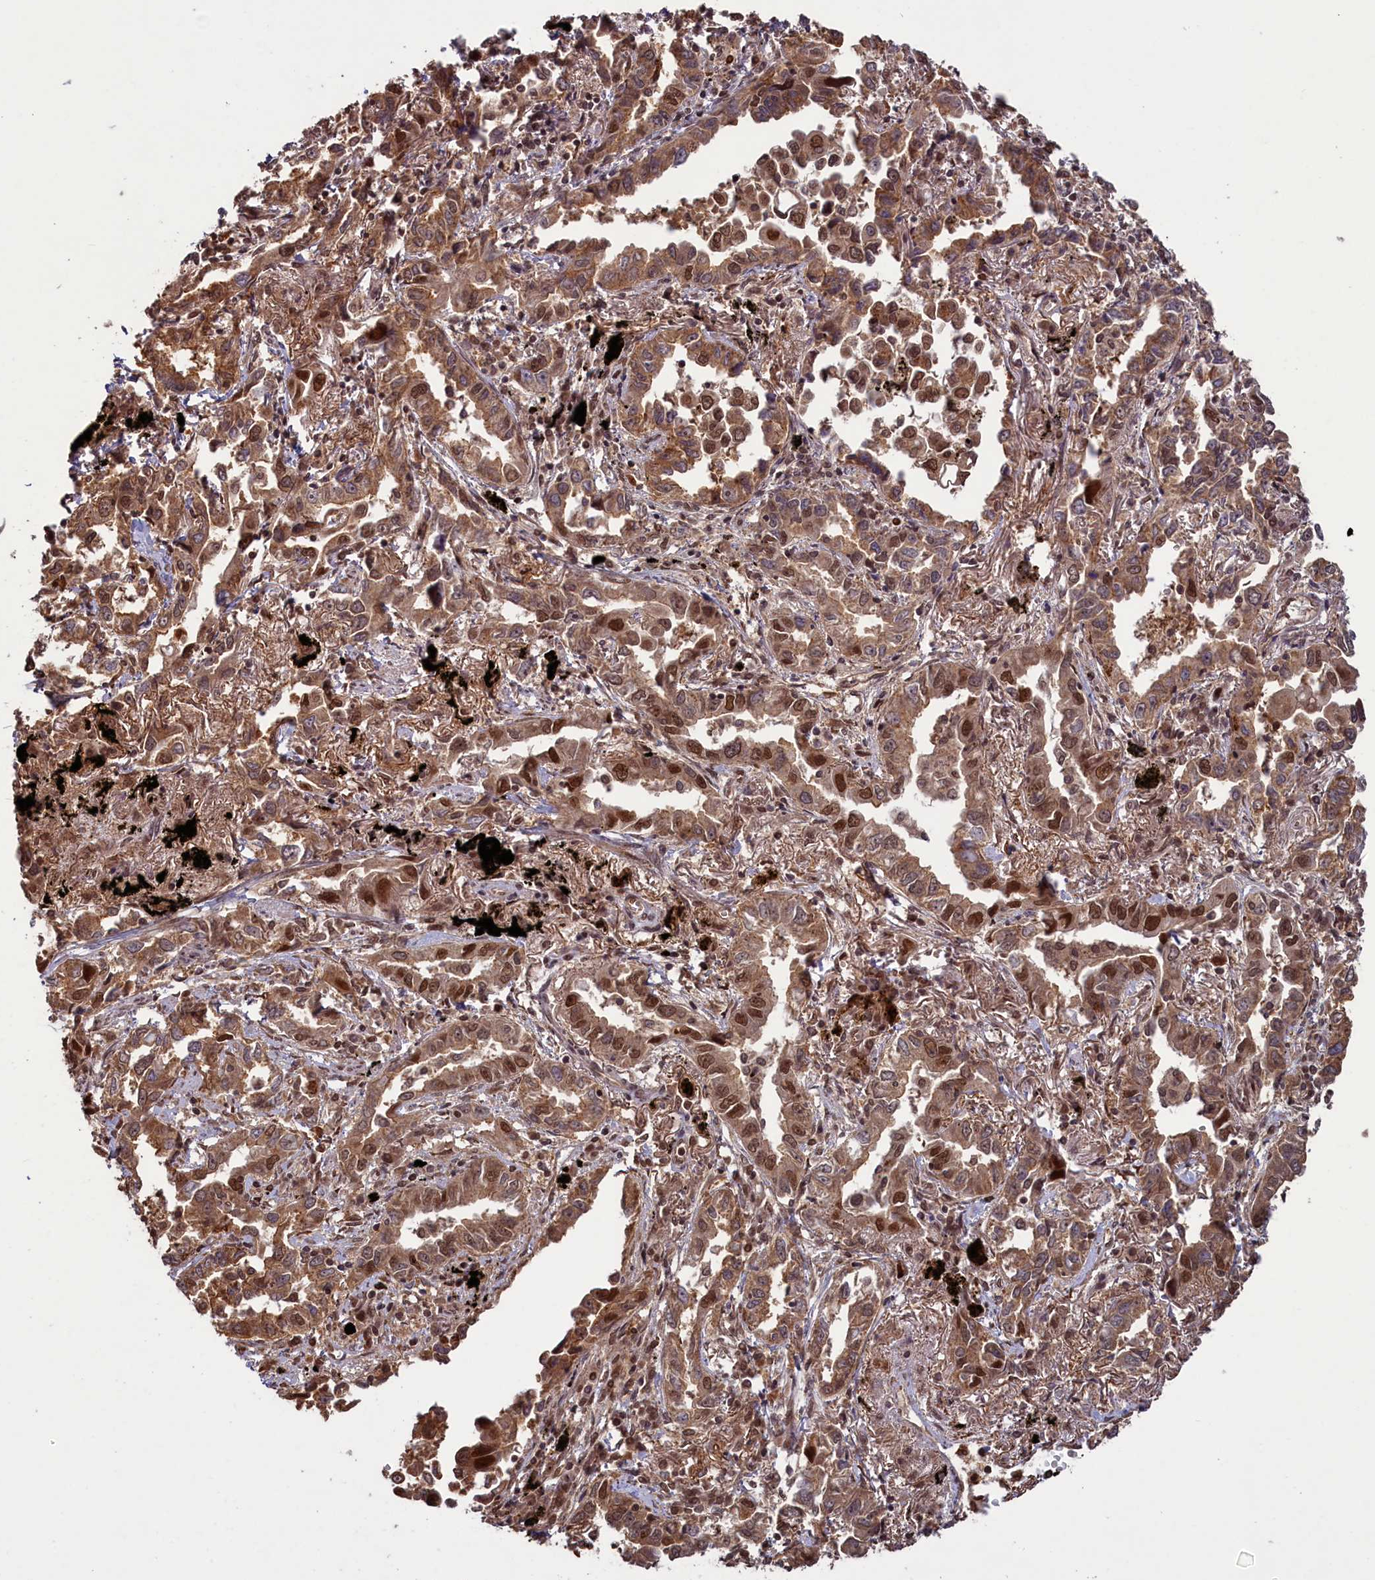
{"staining": {"intensity": "moderate", "quantity": ">75%", "location": "cytoplasmic/membranous,nuclear"}, "tissue": "lung cancer", "cell_type": "Tumor cells", "image_type": "cancer", "snomed": [{"axis": "morphology", "description": "Adenocarcinoma, NOS"}, {"axis": "topography", "description": "Lung"}], "caption": "Lung cancer tissue exhibits moderate cytoplasmic/membranous and nuclear positivity in approximately >75% of tumor cells, visualized by immunohistochemistry.", "gene": "NAE1", "patient": {"sex": "male", "age": 67}}